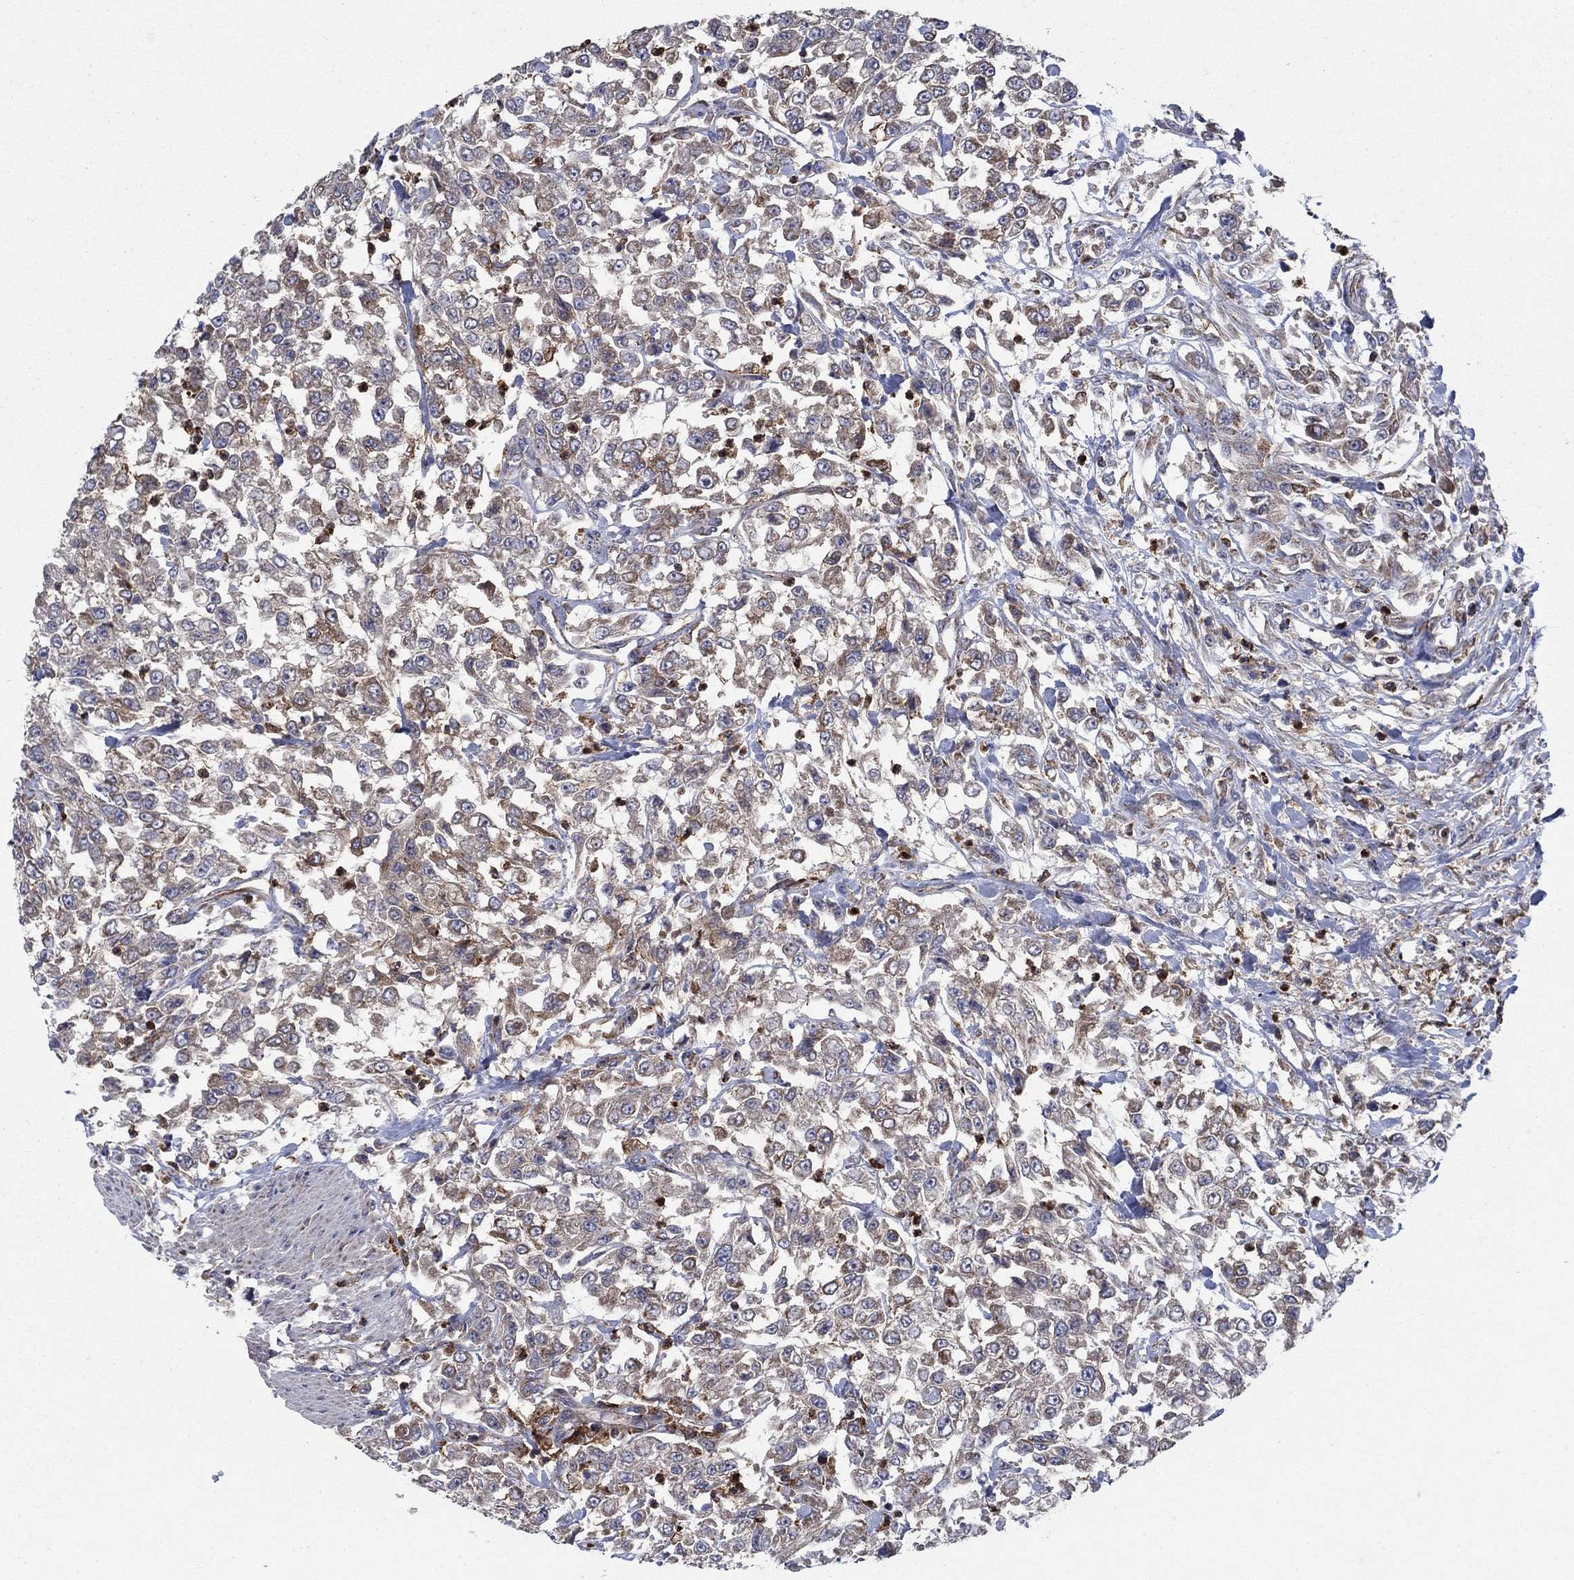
{"staining": {"intensity": "moderate", "quantity": "<25%", "location": "cytoplasmic/membranous"}, "tissue": "urothelial cancer", "cell_type": "Tumor cells", "image_type": "cancer", "snomed": [{"axis": "morphology", "description": "Urothelial carcinoma, High grade"}, {"axis": "topography", "description": "Urinary bladder"}], "caption": "This is a photomicrograph of IHC staining of urothelial cancer, which shows moderate positivity in the cytoplasmic/membranous of tumor cells.", "gene": "RNF19B", "patient": {"sex": "male", "age": 46}}